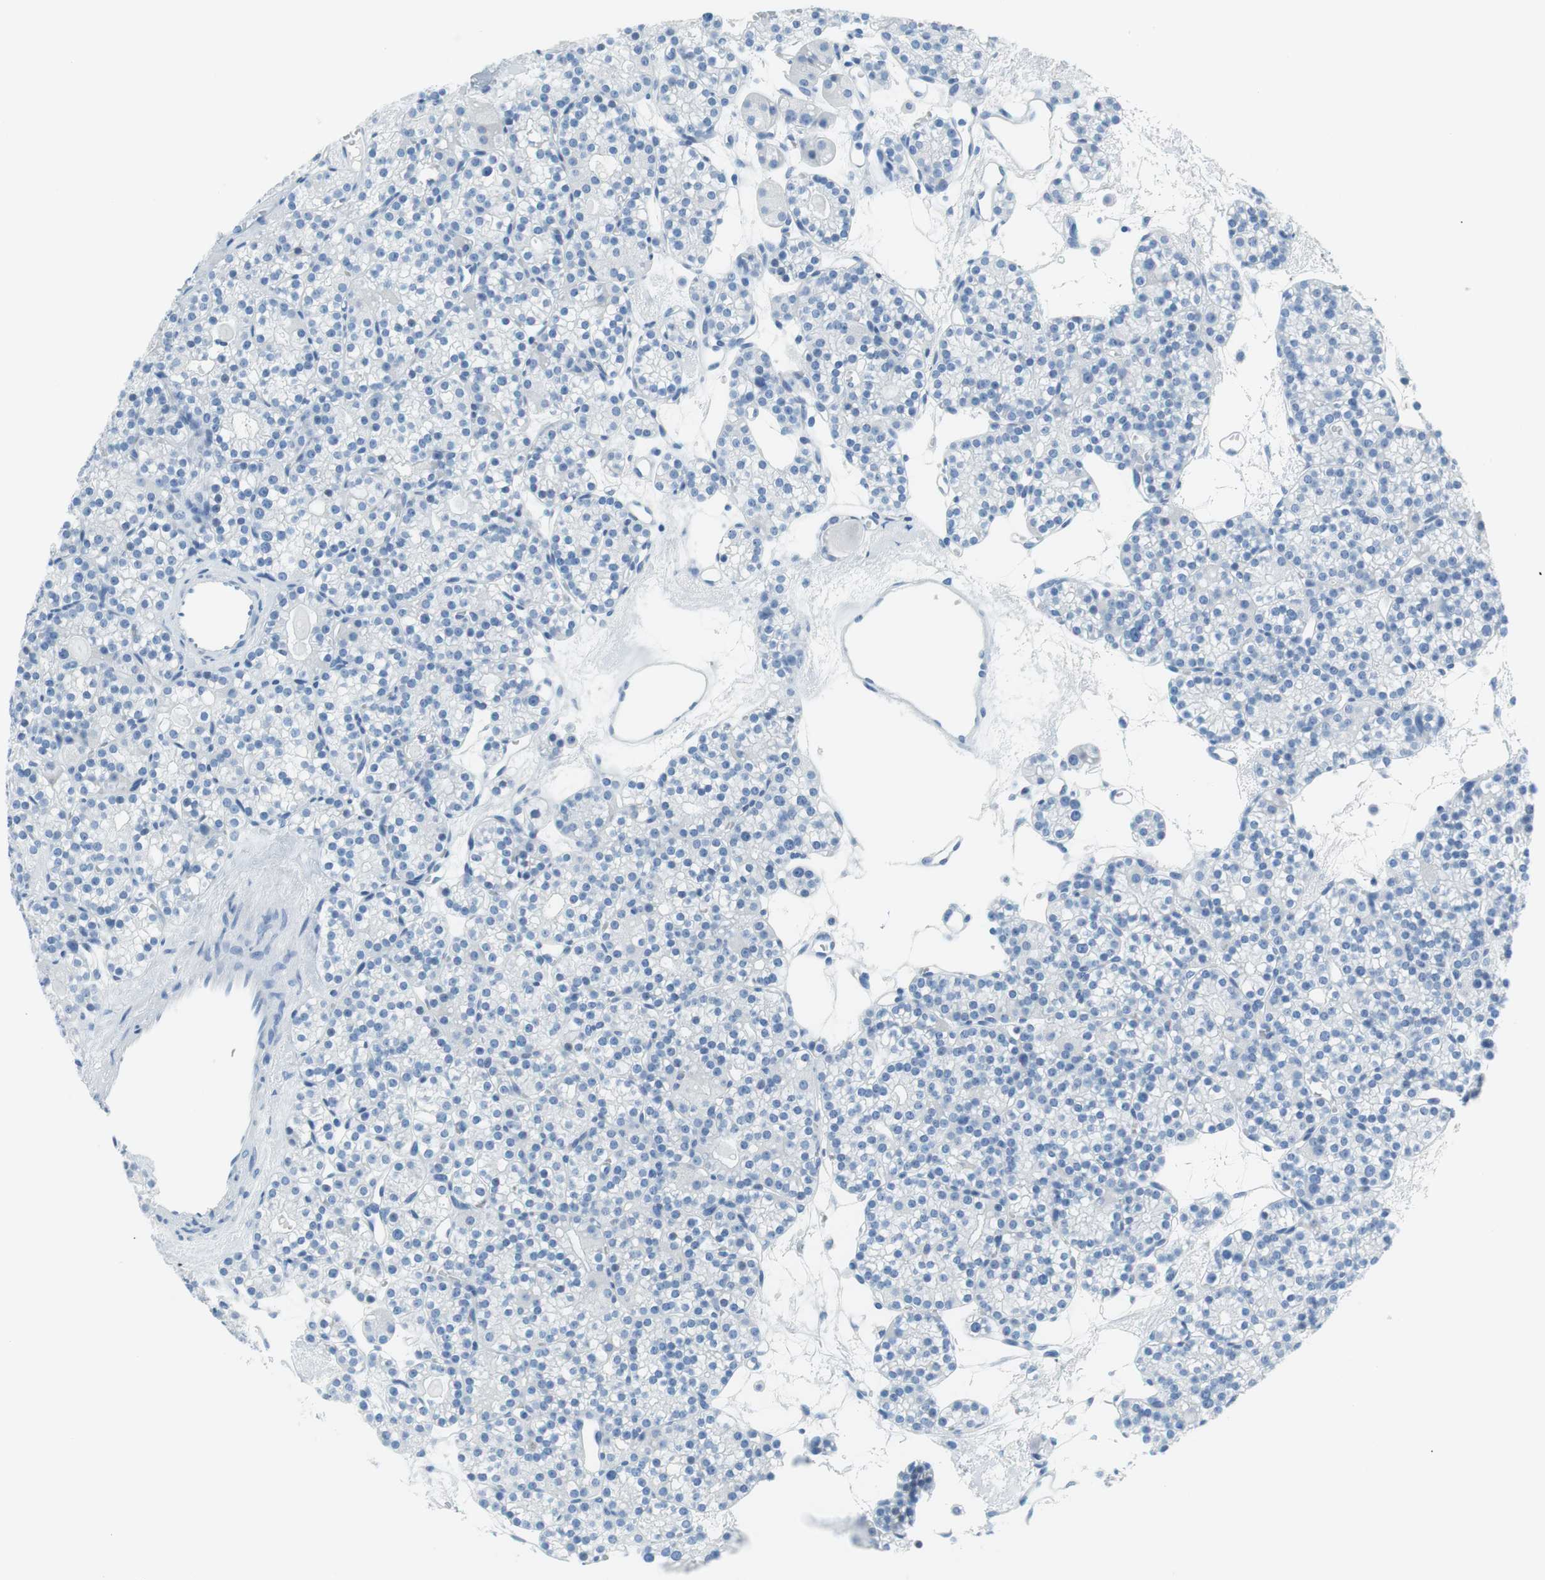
{"staining": {"intensity": "negative", "quantity": "none", "location": "none"}, "tissue": "parathyroid gland", "cell_type": "Glandular cells", "image_type": "normal", "snomed": [{"axis": "morphology", "description": "Normal tissue, NOS"}, {"axis": "topography", "description": "Parathyroid gland"}], "caption": "DAB (3,3'-diaminobenzidine) immunohistochemical staining of benign human parathyroid gland exhibits no significant staining in glandular cells.", "gene": "MYH1", "patient": {"sex": "female", "age": 64}}